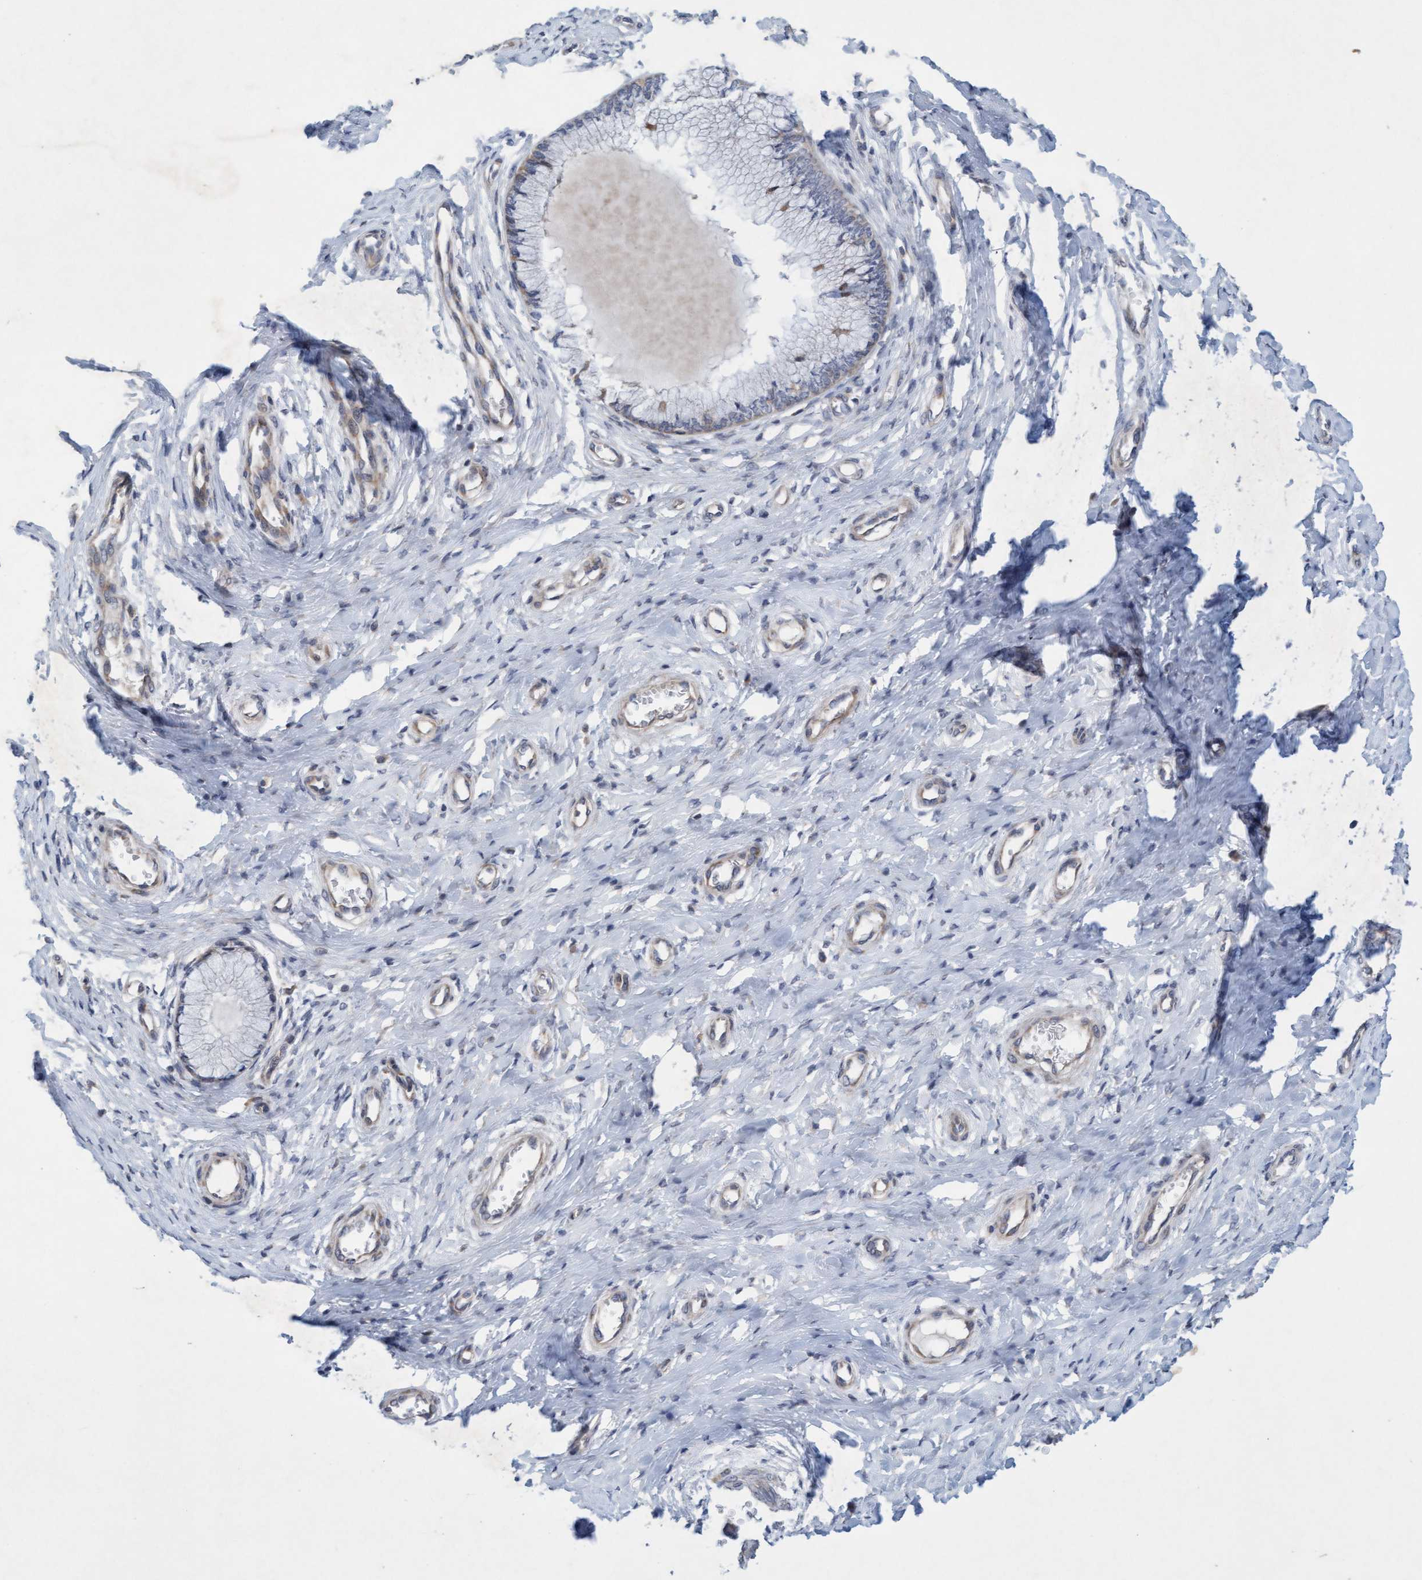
{"staining": {"intensity": "weak", "quantity": "<25%", "location": "cytoplasmic/membranous"}, "tissue": "cervix", "cell_type": "Glandular cells", "image_type": "normal", "snomed": [{"axis": "morphology", "description": "Normal tissue, NOS"}, {"axis": "topography", "description": "Cervix"}], "caption": "Immunohistochemistry photomicrograph of benign cervix stained for a protein (brown), which reveals no expression in glandular cells.", "gene": "DDHD2", "patient": {"sex": "female", "age": 55}}